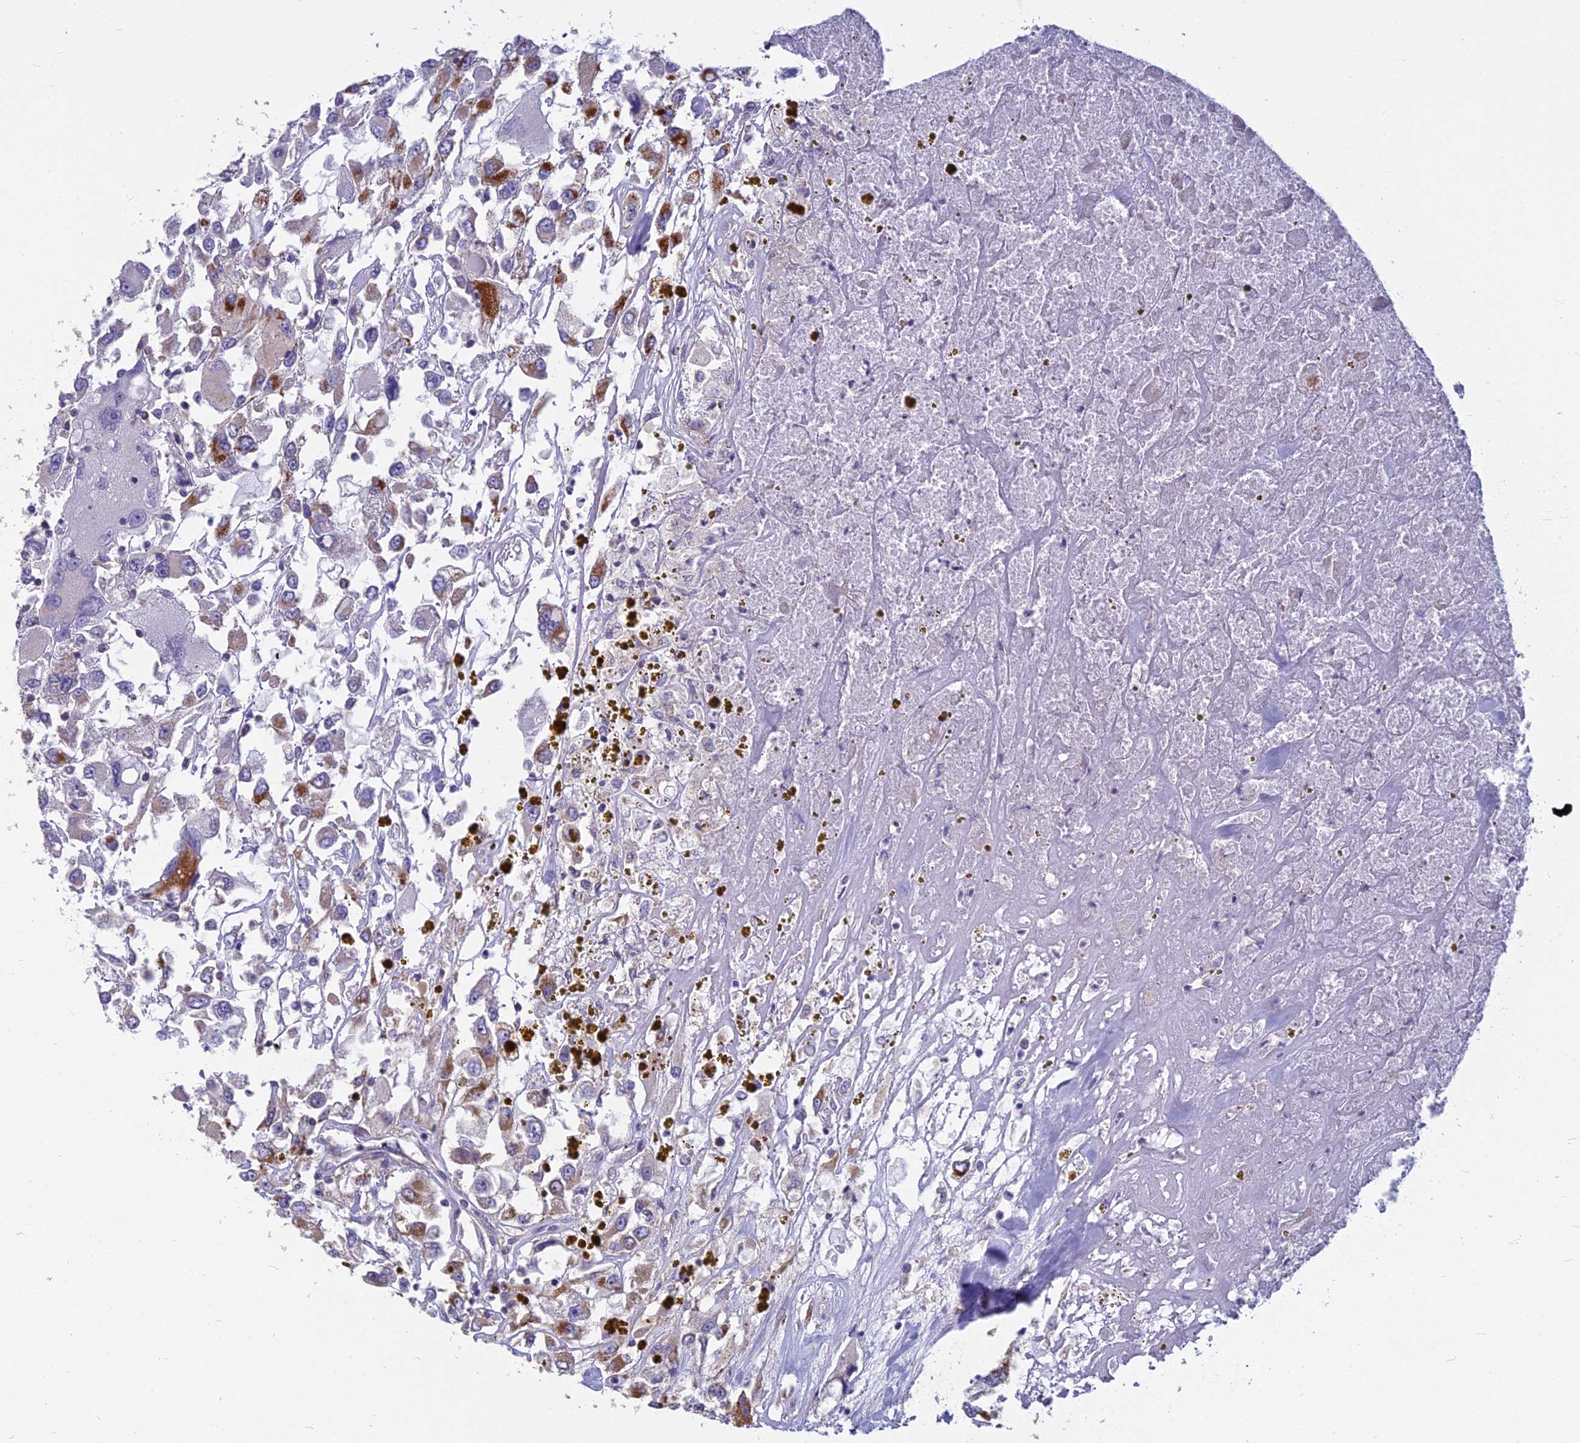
{"staining": {"intensity": "moderate", "quantity": ">75%", "location": "cytoplasmic/membranous"}, "tissue": "renal cancer", "cell_type": "Tumor cells", "image_type": "cancer", "snomed": [{"axis": "morphology", "description": "Adenocarcinoma, NOS"}, {"axis": "topography", "description": "Kidney"}], "caption": "Brown immunohistochemical staining in renal adenocarcinoma demonstrates moderate cytoplasmic/membranous expression in about >75% of tumor cells. The staining was performed using DAB to visualize the protein expression in brown, while the nuclei were stained in blue with hematoxylin (Magnification: 20x).", "gene": "COX20", "patient": {"sex": "female", "age": 52}}